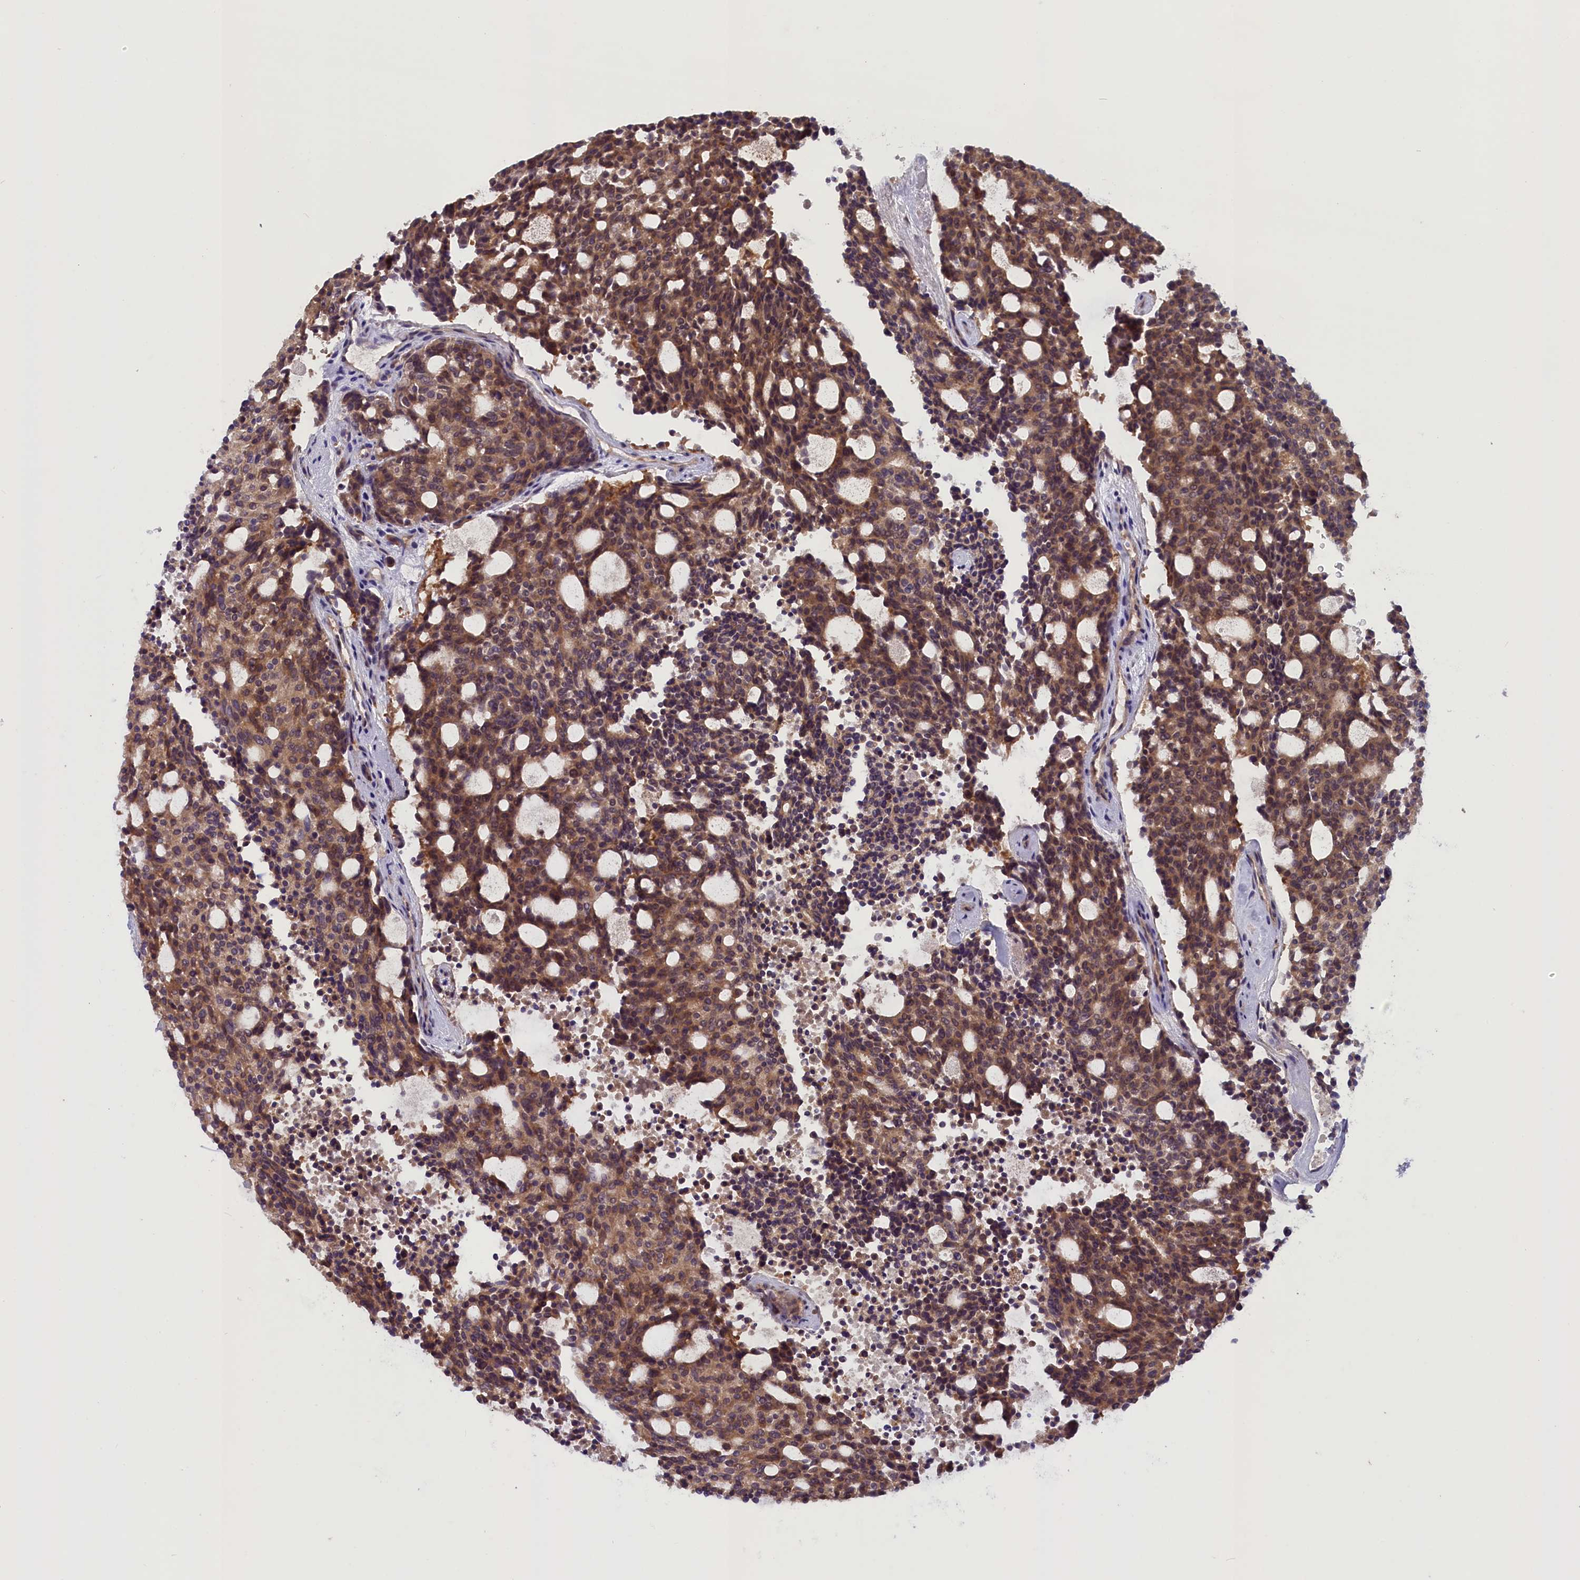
{"staining": {"intensity": "moderate", "quantity": ">75%", "location": "cytoplasmic/membranous"}, "tissue": "carcinoid", "cell_type": "Tumor cells", "image_type": "cancer", "snomed": [{"axis": "morphology", "description": "Carcinoid, malignant, NOS"}, {"axis": "topography", "description": "Pancreas"}], "caption": "Carcinoid (malignant) stained for a protein (brown) shows moderate cytoplasmic/membranous positive positivity in about >75% of tumor cells.", "gene": "CCDC9B", "patient": {"sex": "female", "age": 54}}